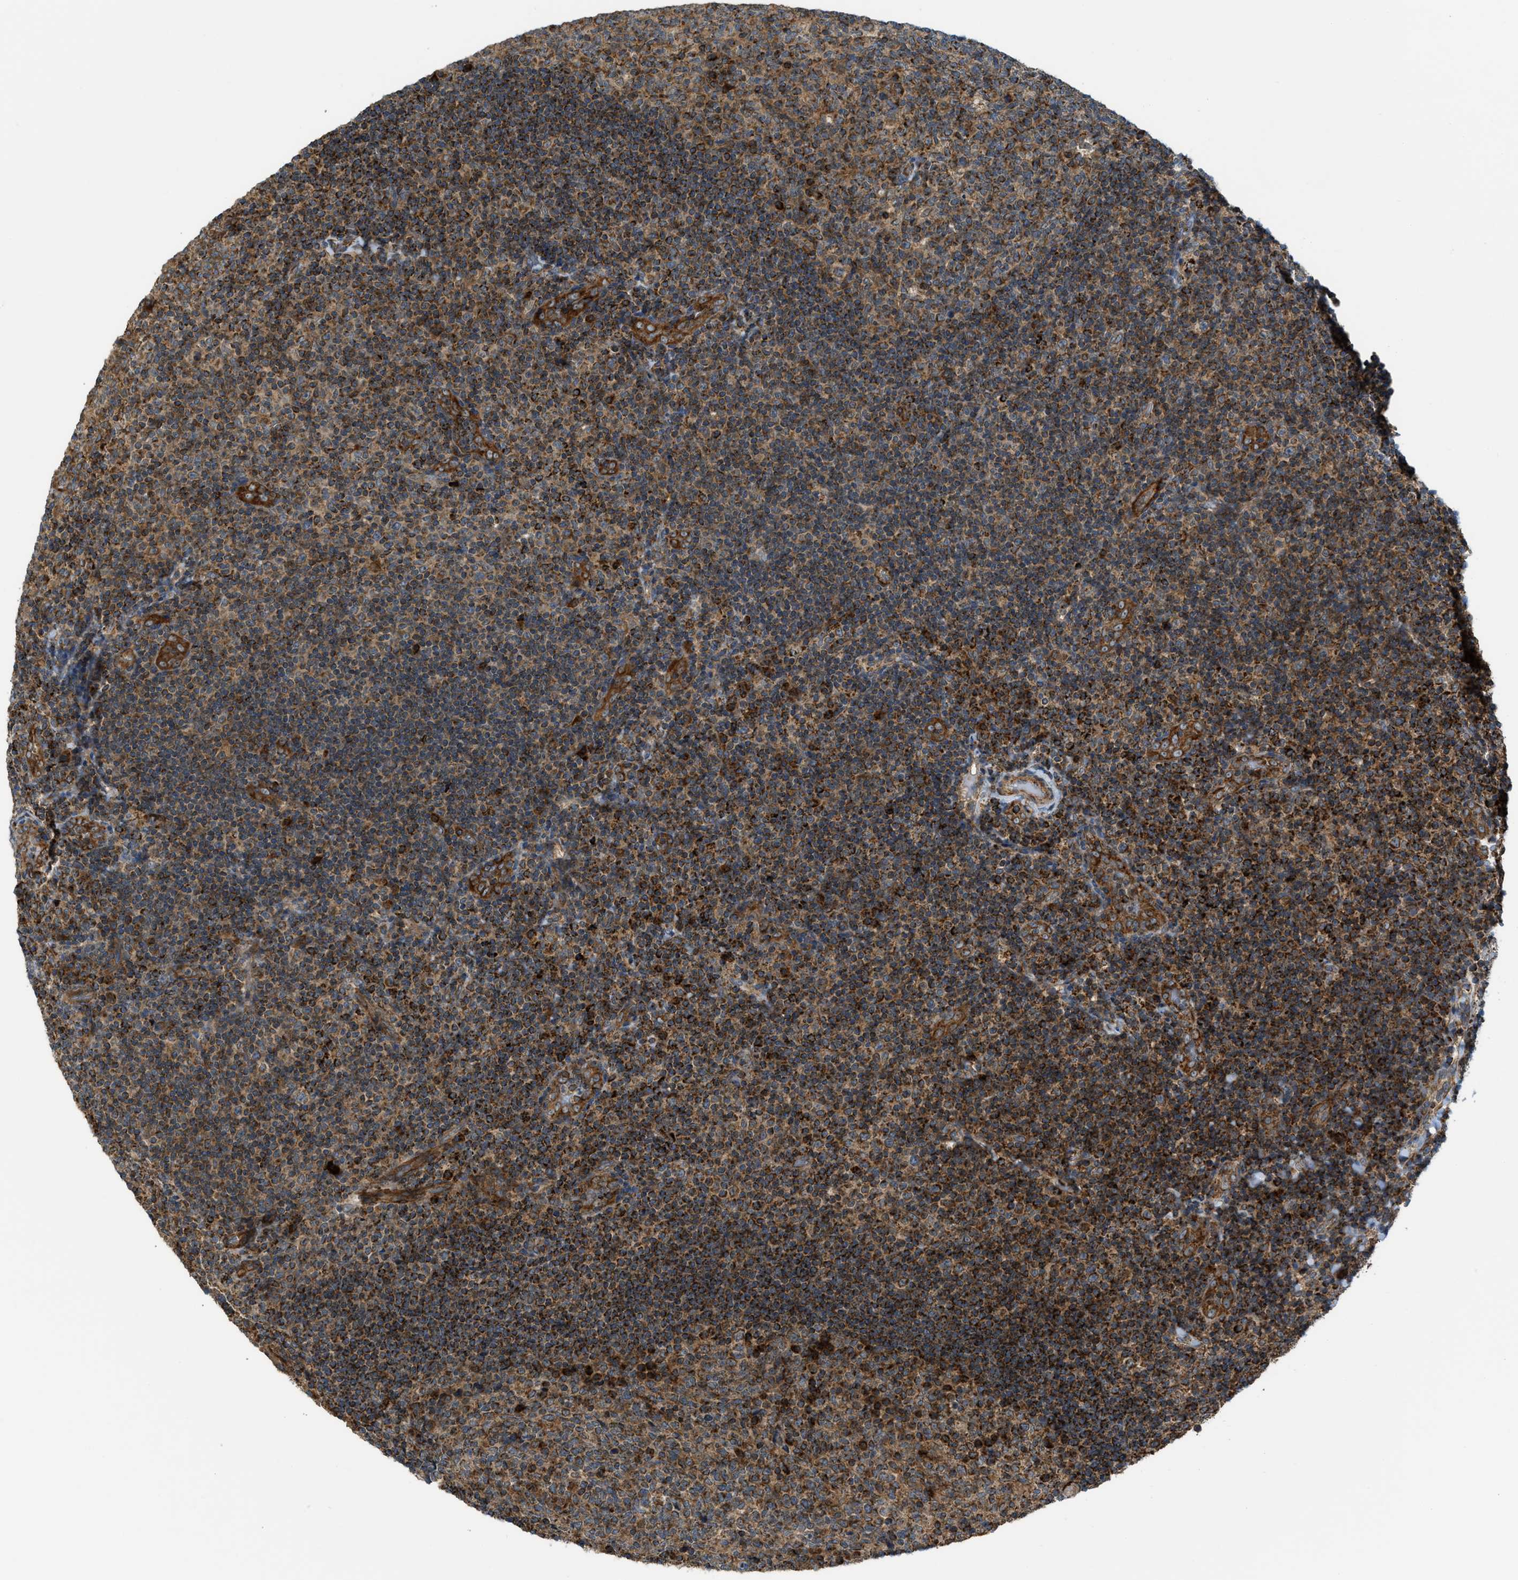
{"staining": {"intensity": "strong", "quantity": ">75%", "location": "cytoplasmic/membranous"}, "tissue": "tonsil", "cell_type": "Germinal center cells", "image_type": "normal", "snomed": [{"axis": "morphology", "description": "Normal tissue, NOS"}, {"axis": "topography", "description": "Tonsil"}], "caption": "Immunohistochemistry histopathology image of benign tonsil: human tonsil stained using IHC reveals high levels of strong protein expression localized specifically in the cytoplasmic/membranous of germinal center cells, appearing as a cytoplasmic/membranous brown color.", "gene": "SESN2", "patient": {"sex": "male", "age": 17}}